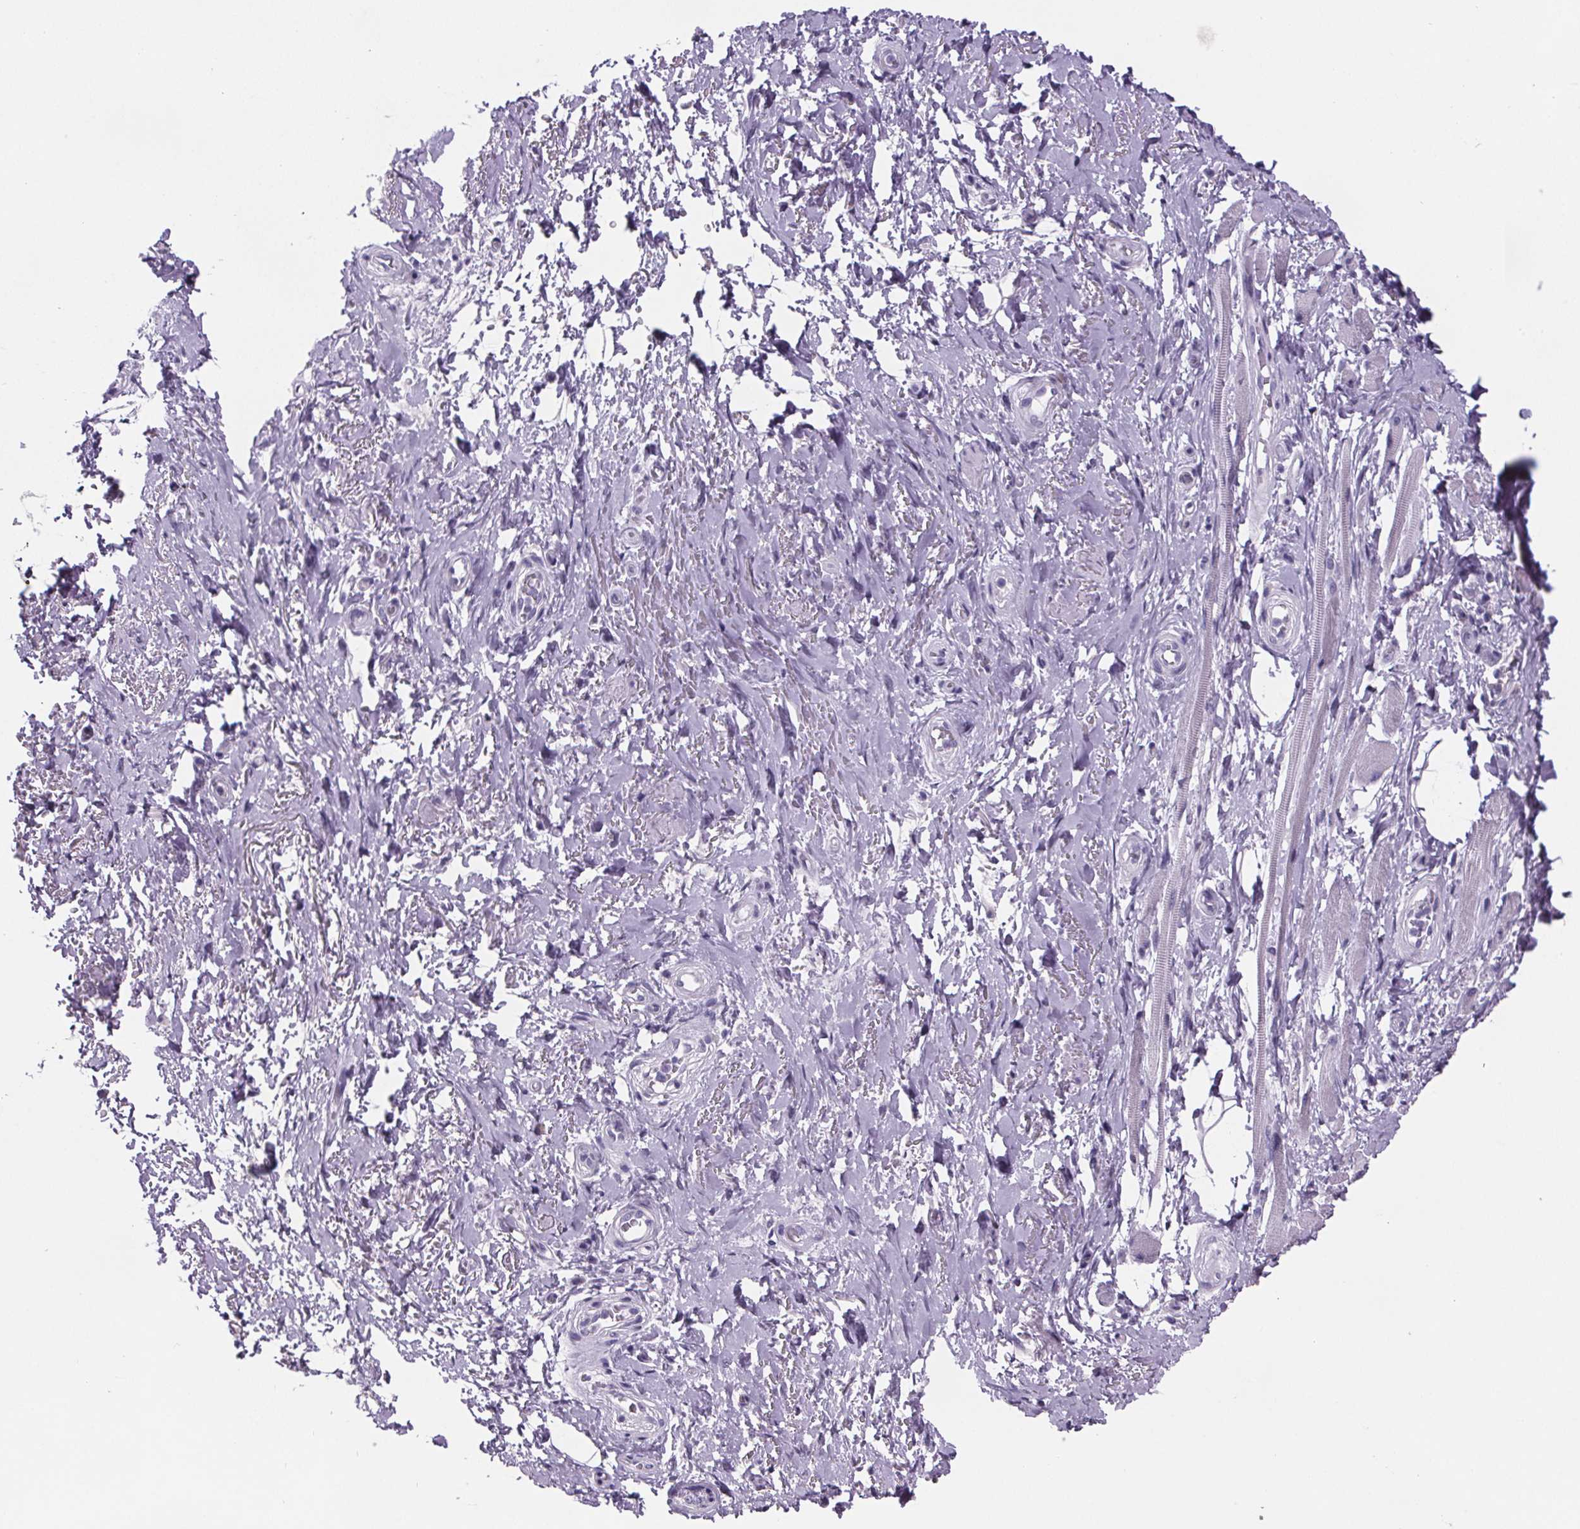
{"staining": {"intensity": "negative", "quantity": "none", "location": "none"}, "tissue": "adipose tissue", "cell_type": "Adipocytes", "image_type": "normal", "snomed": [{"axis": "morphology", "description": "Normal tissue, NOS"}, {"axis": "topography", "description": "Anal"}, {"axis": "topography", "description": "Peripheral nerve tissue"}], "caption": "IHC histopathology image of benign adipose tissue: human adipose tissue stained with DAB demonstrates no significant protein staining in adipocytes.", "gene": "CUBN", "patient": {"sex": "male", "age": 53}}